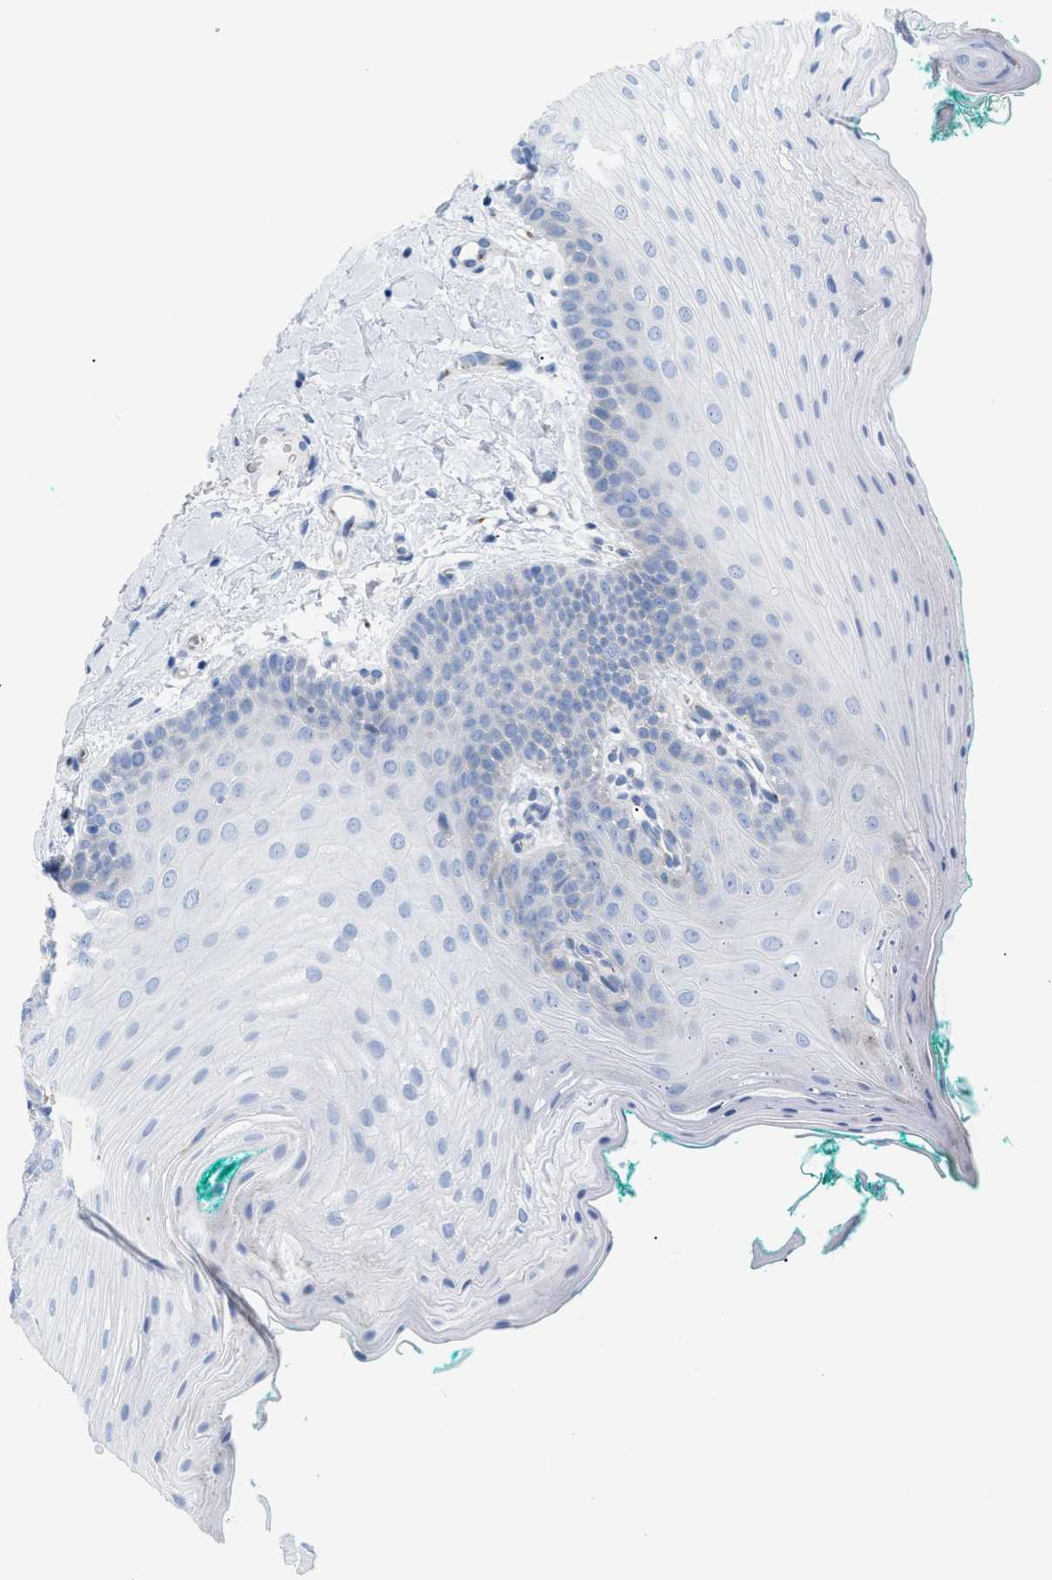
{"staining": {"intensity": "negative", "quantity": "none", "location": "none"}, "tissue": "oral mucosa", "cell_type": "Squamous epithelial cells", "image_type": "normal", "snomed": [{"axis": "morphology", "description": "Normal tissue, NOS"}, {"axis": "topography", "description": "Oral tissue"}], "caption": "Immunohistochemistry of normal human oral mucosa reveals no staining in squamous epithelial cells.", "gene": "TMEM17", "patient": {"sex": "male", "age": 58}}